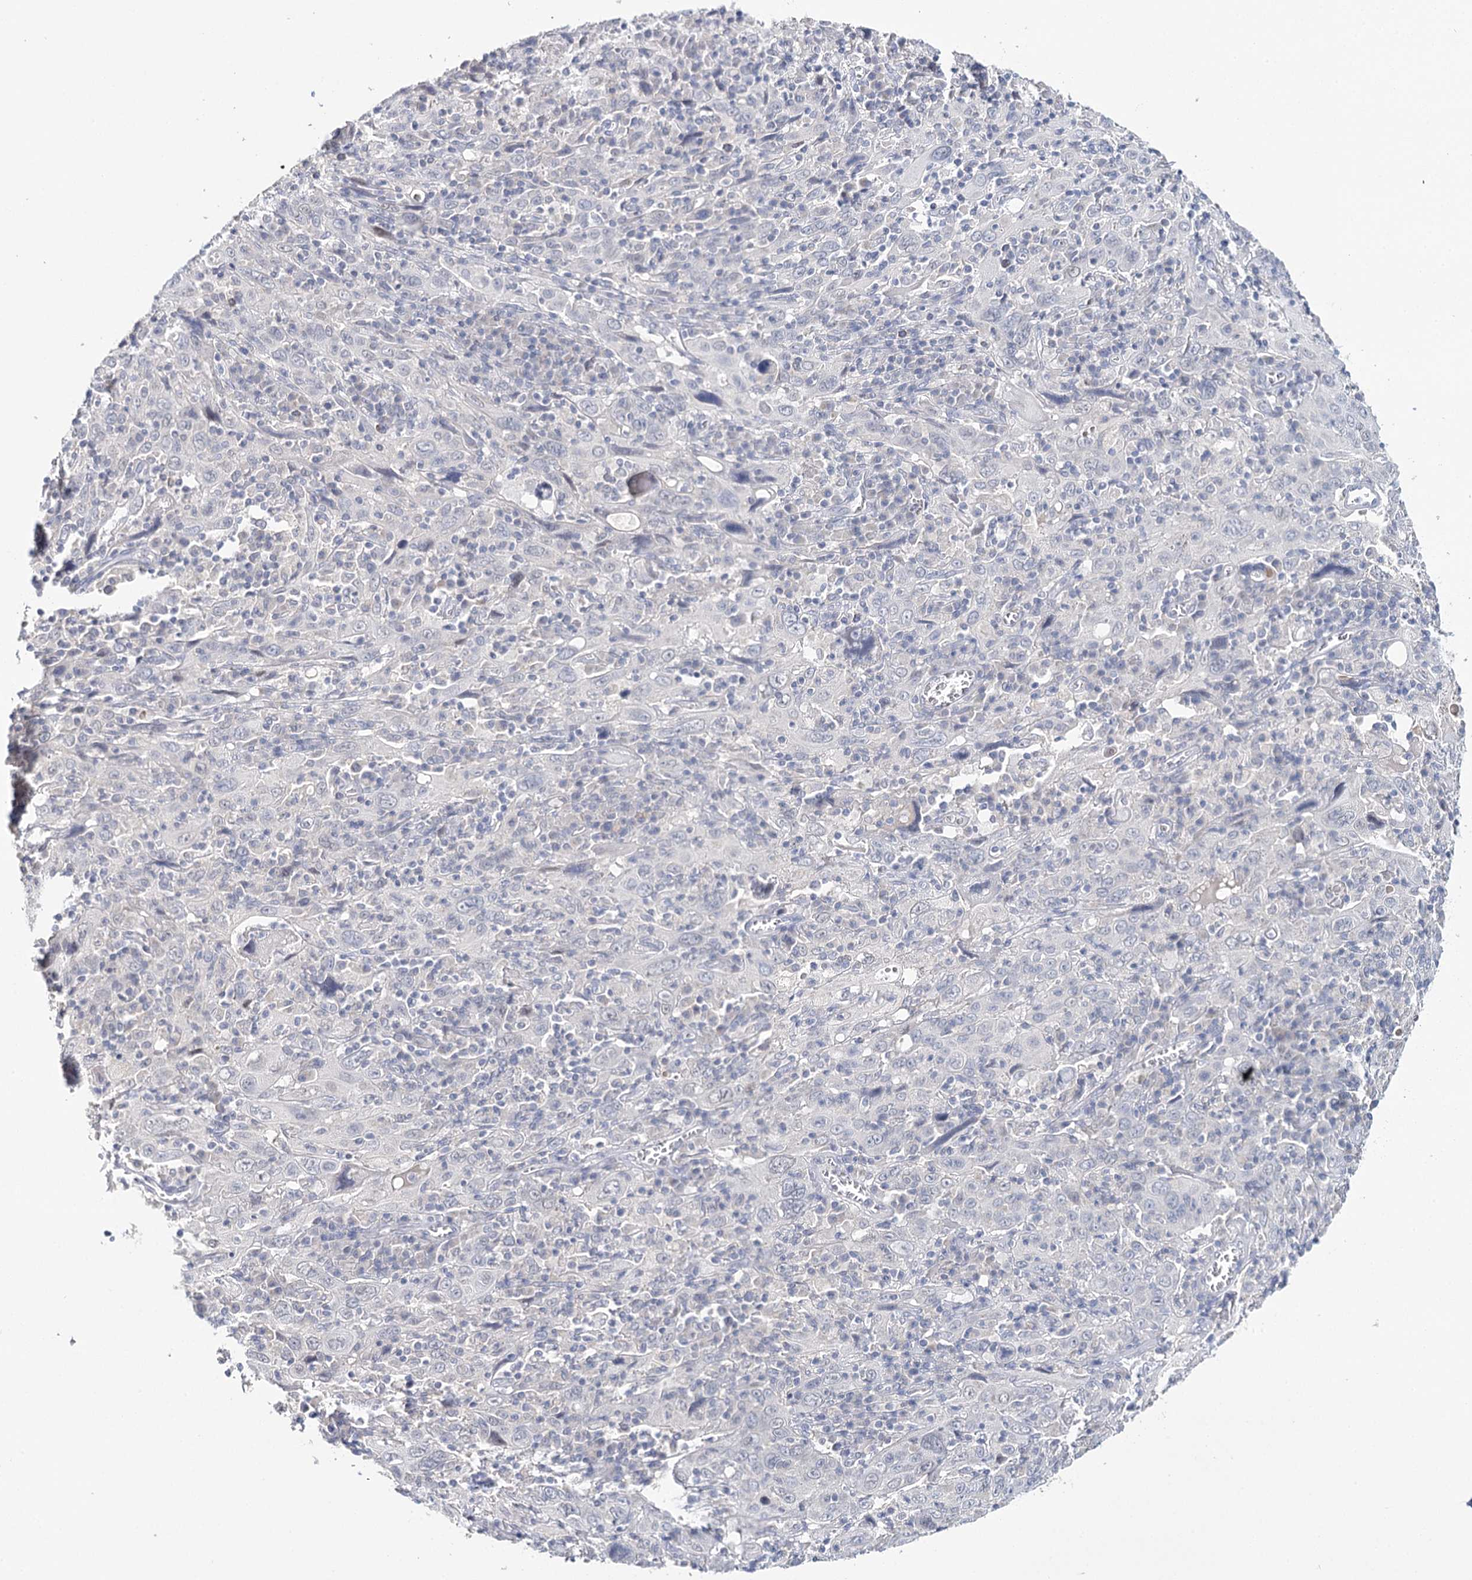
{"staining": {"intensity": "negative", "quantity": "none", "location": "none"}, "tissue": "cervical cancer", "cell_type": "Tumor cells", "image_type": "cancer", "snomed": [{"axis": "morphology", "description": "Squamous cell carcinoma, NOS"}, {"axis": "topography", "description": "Cervix"}], "caption": "IHC image of neoplastic tissue: human squamous cell carcinoma (cervical) stained with DAB (3,3'-diaminobenzidine) exhibits no significant protein positivity in tumor cells.", "gene": "TP53", "patient": {"sex": "female", "age": 46}}